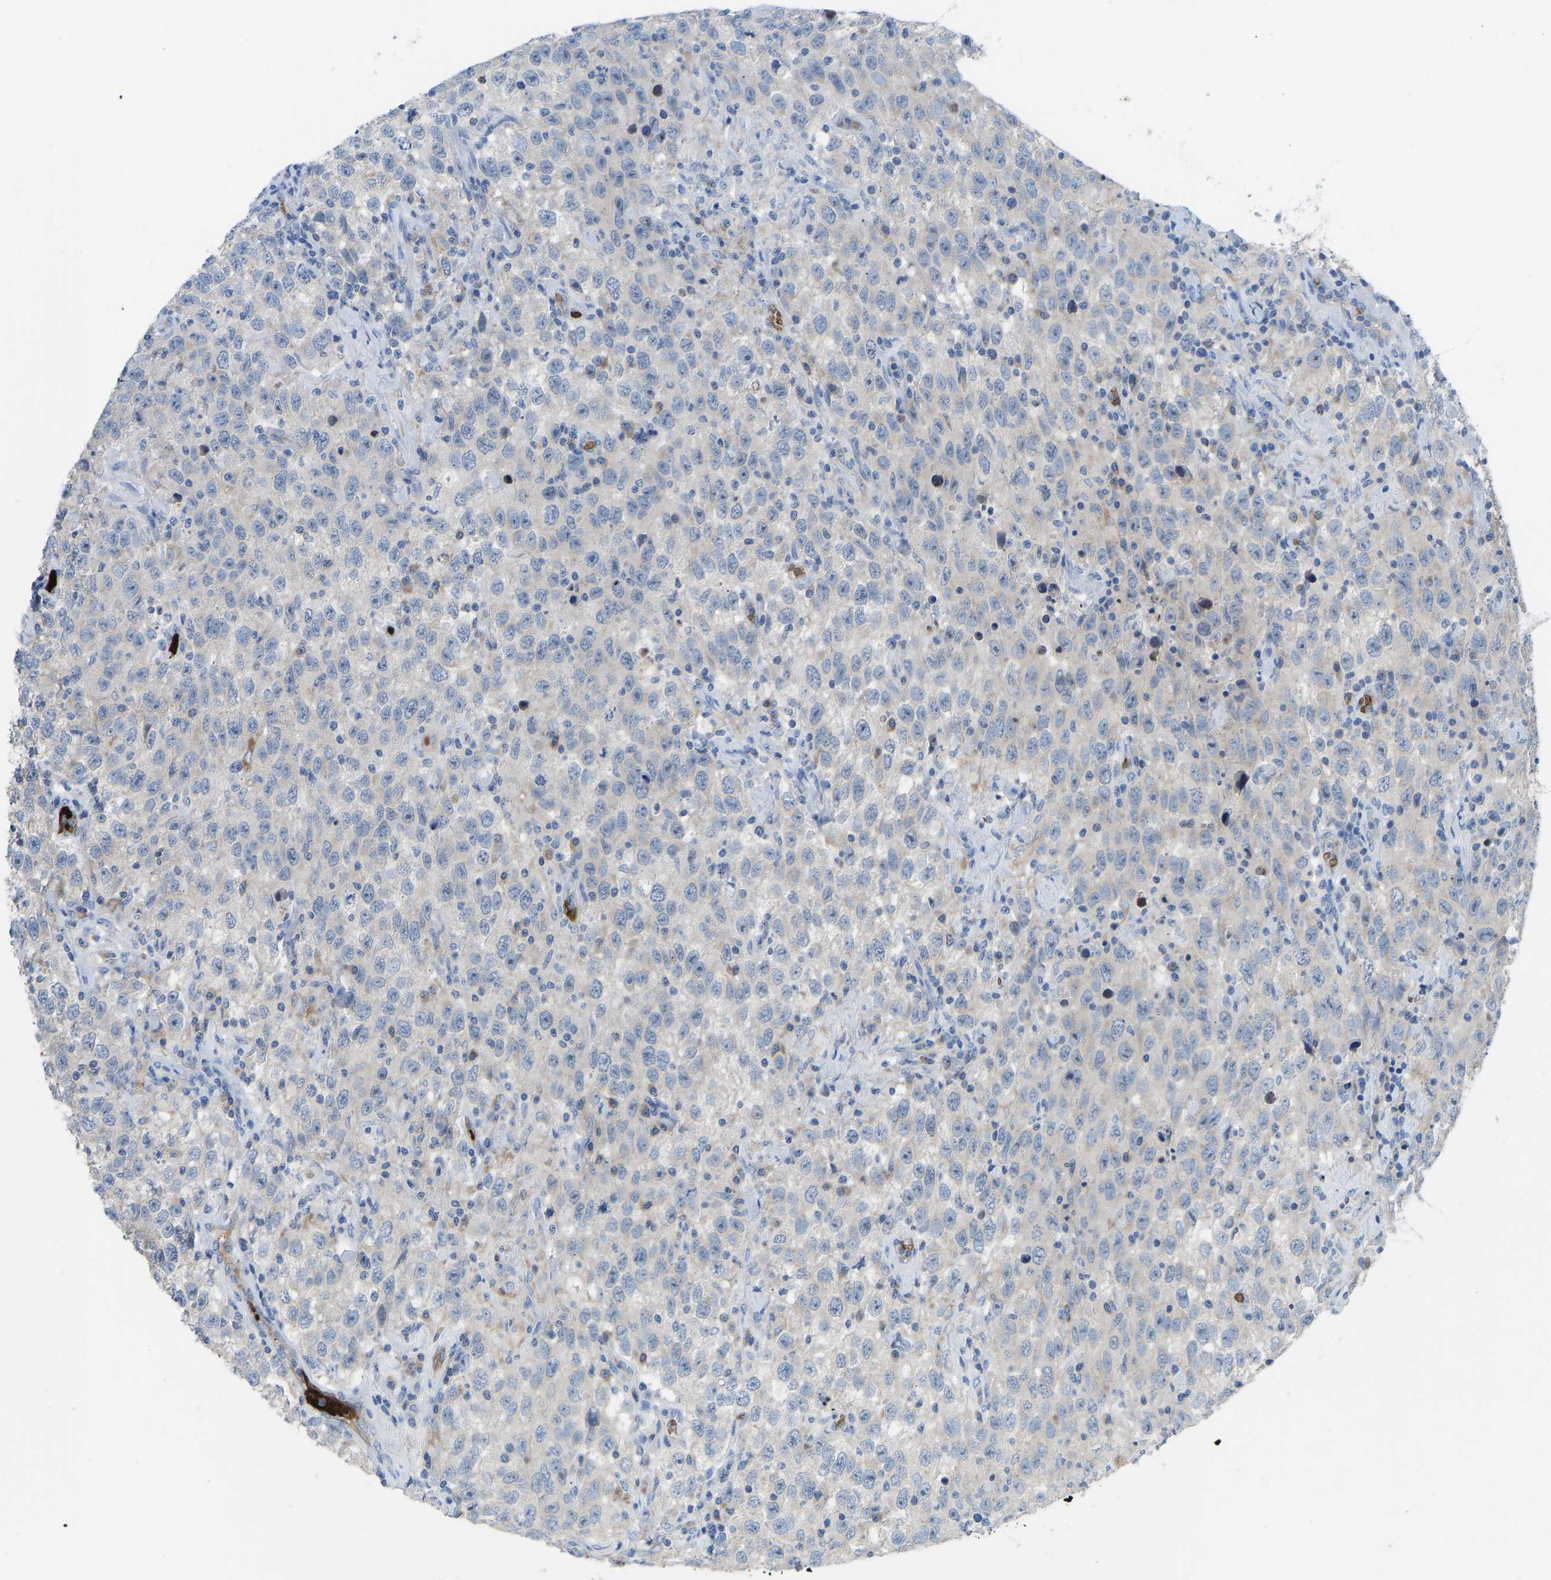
{"staining": {"intensity": "negative", "quantity": "none", "location": "none"}, "tissue": "testis cancer", "cell_type": "Tumor cells", "image_type": "cancer", "snomed": [{"axis": "morphology", "description": "Seminoma, NOS"}, {"axis": "topography", "description": "Testis"}], "caption": "Testis cancer was stained to show a protein in brown. There is no significant positivity in tumor cells. (Immunohistochemistry, brightfield microscopy, high magnification).", "gene": "PIGS", "patient": {"sex": "male", "age": 41}}